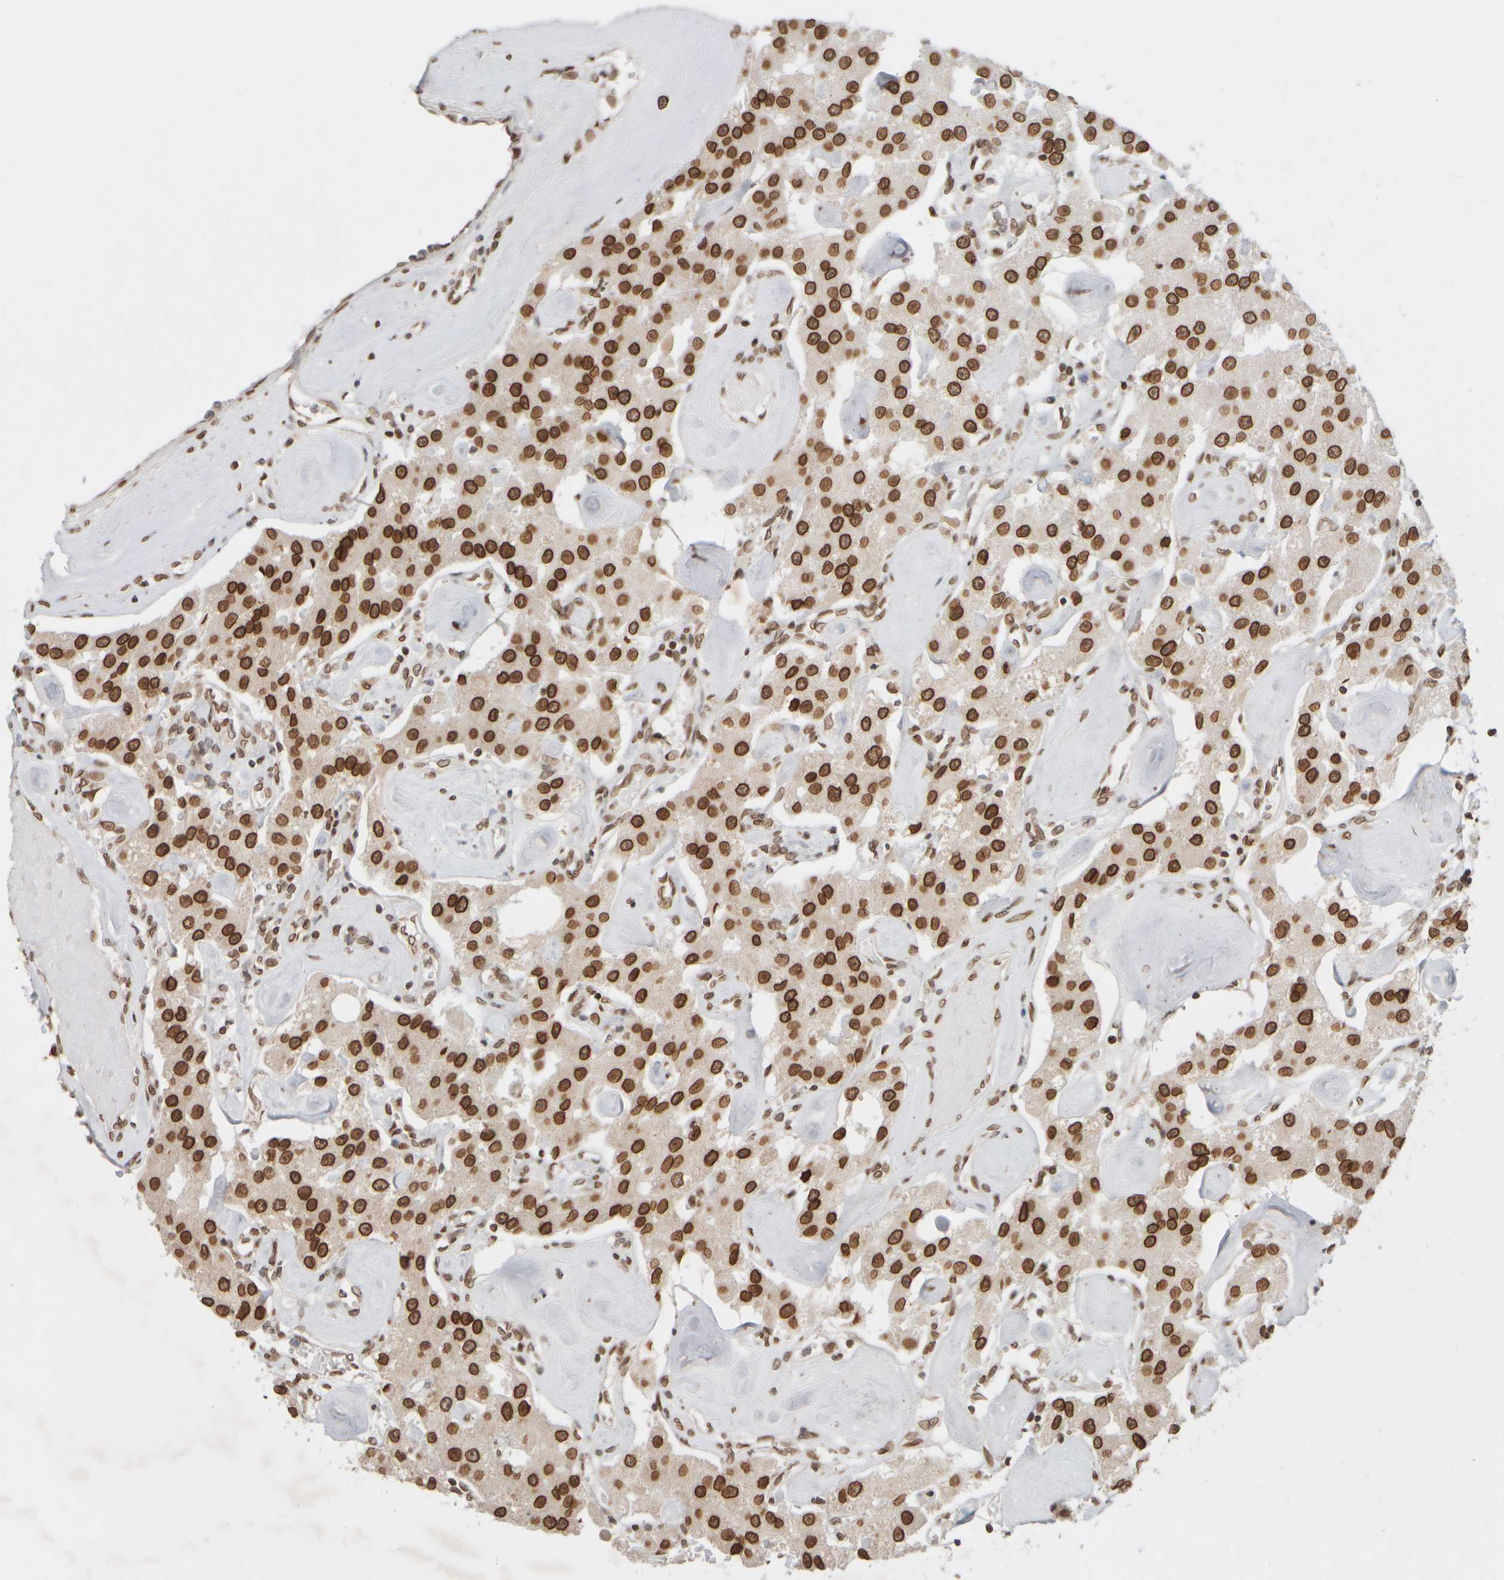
{"staining": {"intensity": "strong", "quantity": ">75%", "location": "cytoplasmic/membranous,nuclear"}, "tissue": "carcinoid", "cell_type": "Tumor cells", "image_type": "cancer", "snomed": [{"axis": "morphology", "description": "Carcinoid, malignant, NOS"}, {"axis": "topography", "description": "Pancreas"}], "caption": "Carcinoid stained for a protein shows strong cytoplasmic/membranous and nuclear positivity in tumor cells.", "gene": "ZC3HC1", "patient": {"sex": "male", "age": 41}}